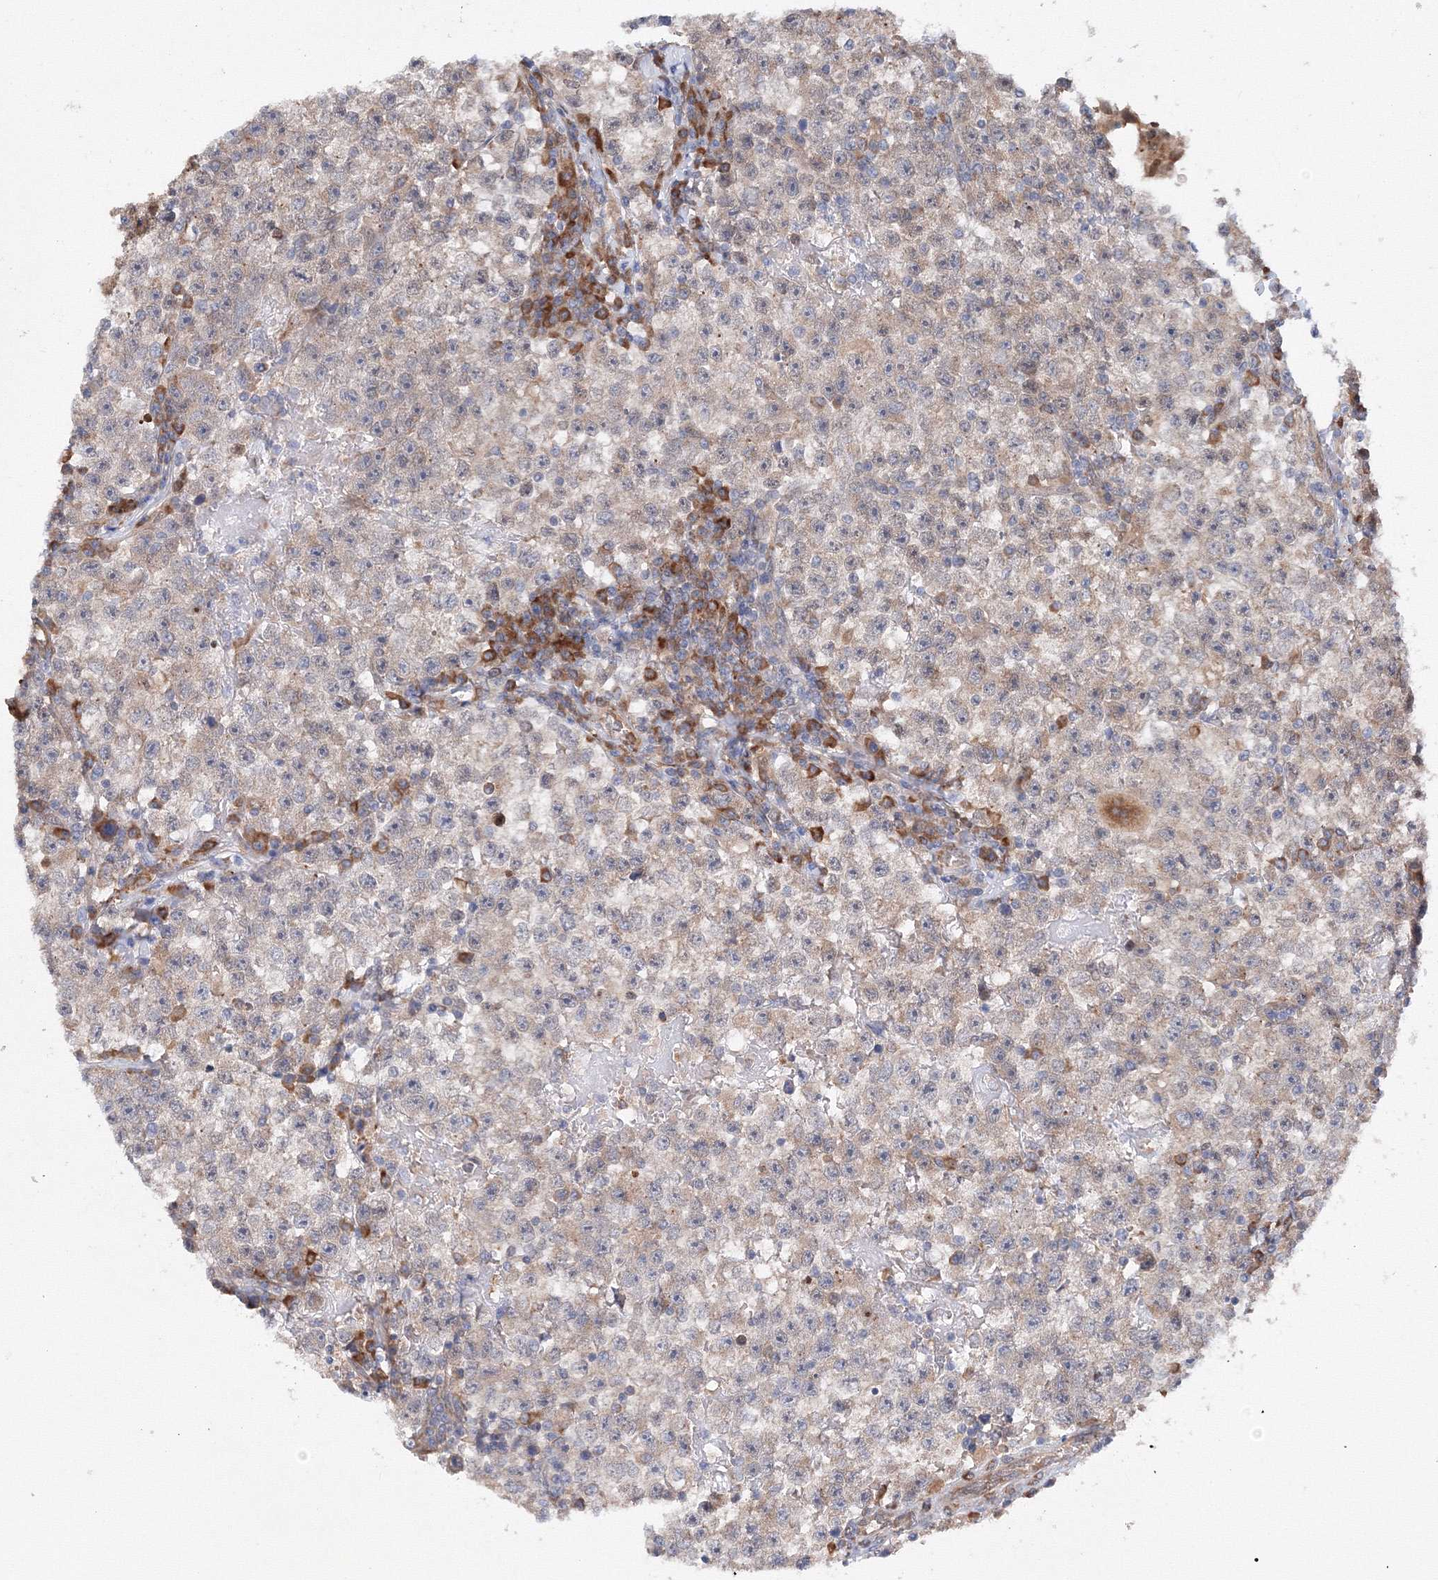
{"staining": {"intensity": "weak", "quantity": "25%-75%", "location": "cytoplasmic/membranous"}, "tissue": "testis cancer", "cell_type": "Tumor cells", "image_type": "cancer", "snomed": [{"axis": "morphology", "description": "Seminoma, NOS"}, {"axis": "topography", "description": "Testis"}], "caption": "Immunohistochemical staining of testis cancer (seminoma) displays weak cytoplasmic/membranous protein expression in about 25%-75% of tumor cells. (DAB (3,3'-diaminobenzidine) IHC, brown staining for protein, blue staining for nuclei).", "gene": "DIS3L2", "patient": {"sex": "male", "age": 22}}